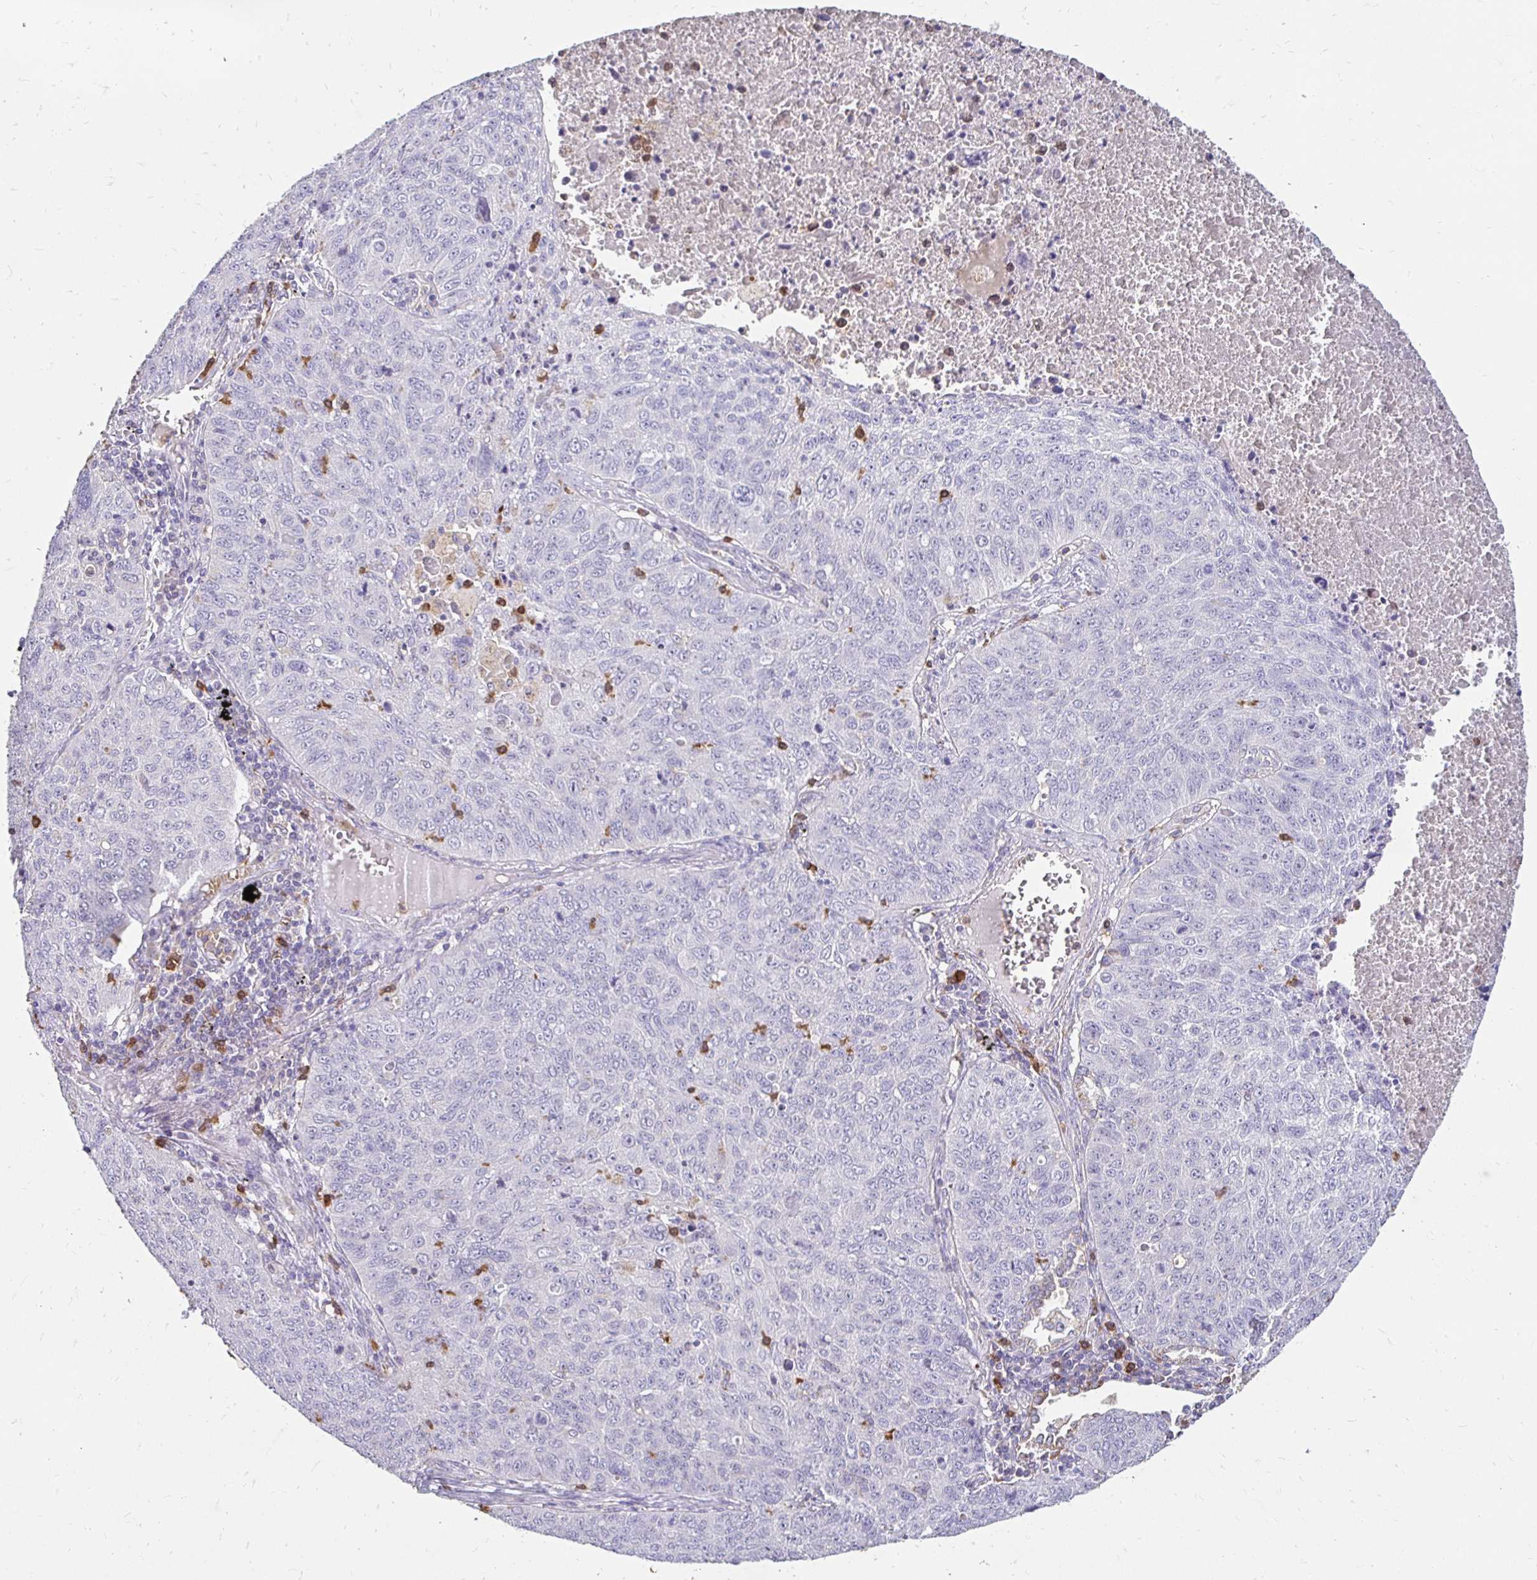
{"staining": {"intensity": "negative", "quantity": "none", "location": "none"}, "tissue": "lung cancer", "cell_type": "Tumor cells", "image_type": "cancer", "snomed": [{"axis": "morphology", "description": "Normal morphology"}, {"axis": "morphology", "description": "Aneuploidy"}, {"axis": "morphology", "description": "Squamous cell carcinoma, NOS"}, {"axis": "topography", "description": "Lymph node"}, {"axis": "topography", "description": "Lung"}], "caption": "Lung squamous cell carcinoma was stained to show a protein in brown. There is no significant expression in tumor cells.", "gene": "GK2", "patient": {"sex": "female", "age": 76}}